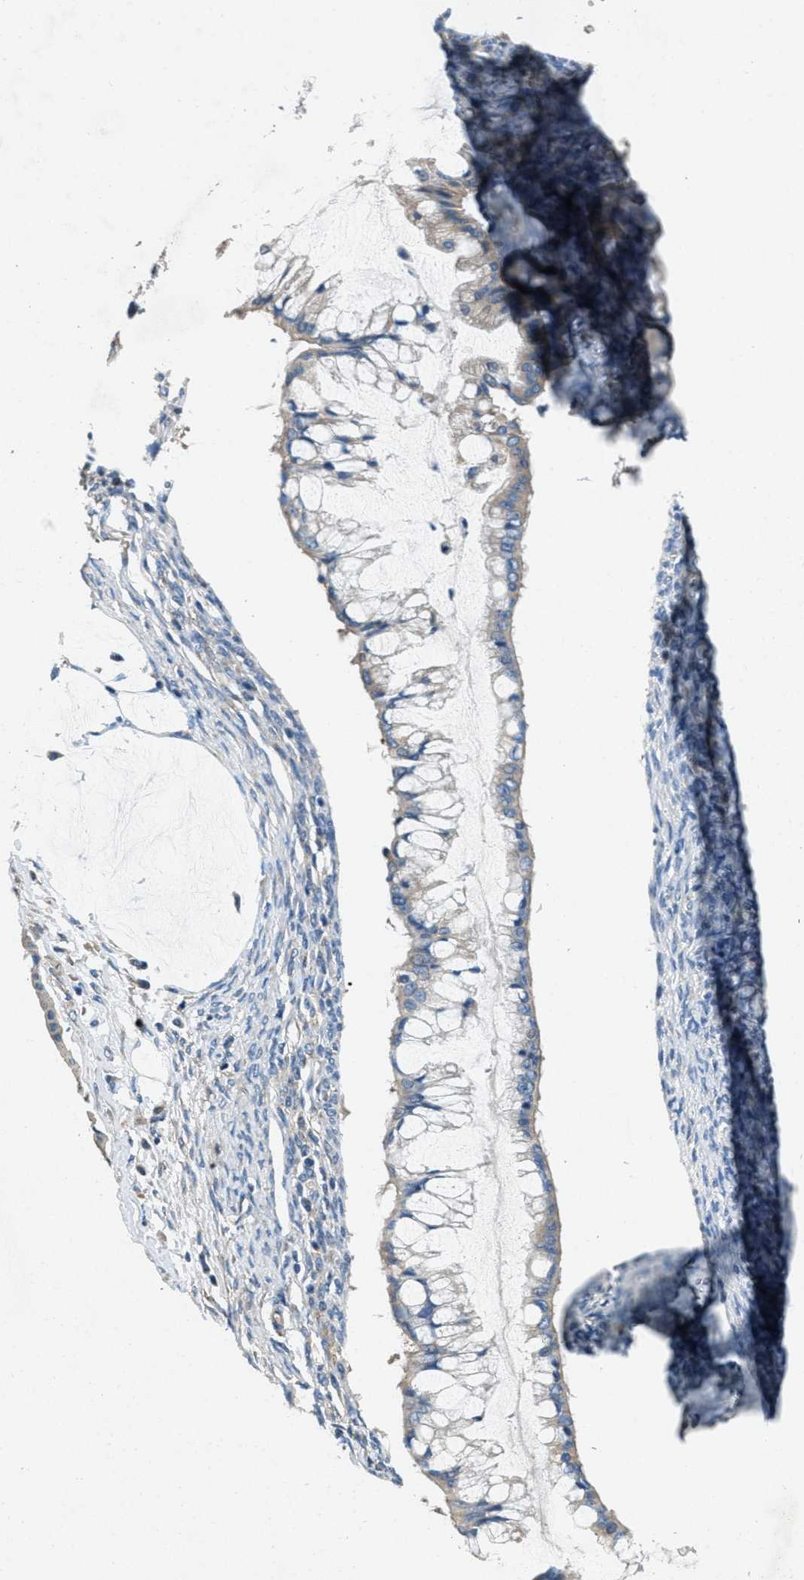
{"staining": {"intensity": "negative", "quantity": "none", "location": "none"}, "tissue": "ovarian cancer", "cell_type": "Tumor cells", "image_type": "cancer", "snomed": [{"axis": "morphology", "description": "Cystadenocarcinoma, mucinous, NOS"}, {"axis": "topography", "description": "Ovary"}], "caption": "Ovarian mucinous cystadenocarcinoma was stained to show a protein in brown. There is no significant expression in tumor cells.", "gene": "TOMM70", "patient": {"sex": "female", "age": 73}}